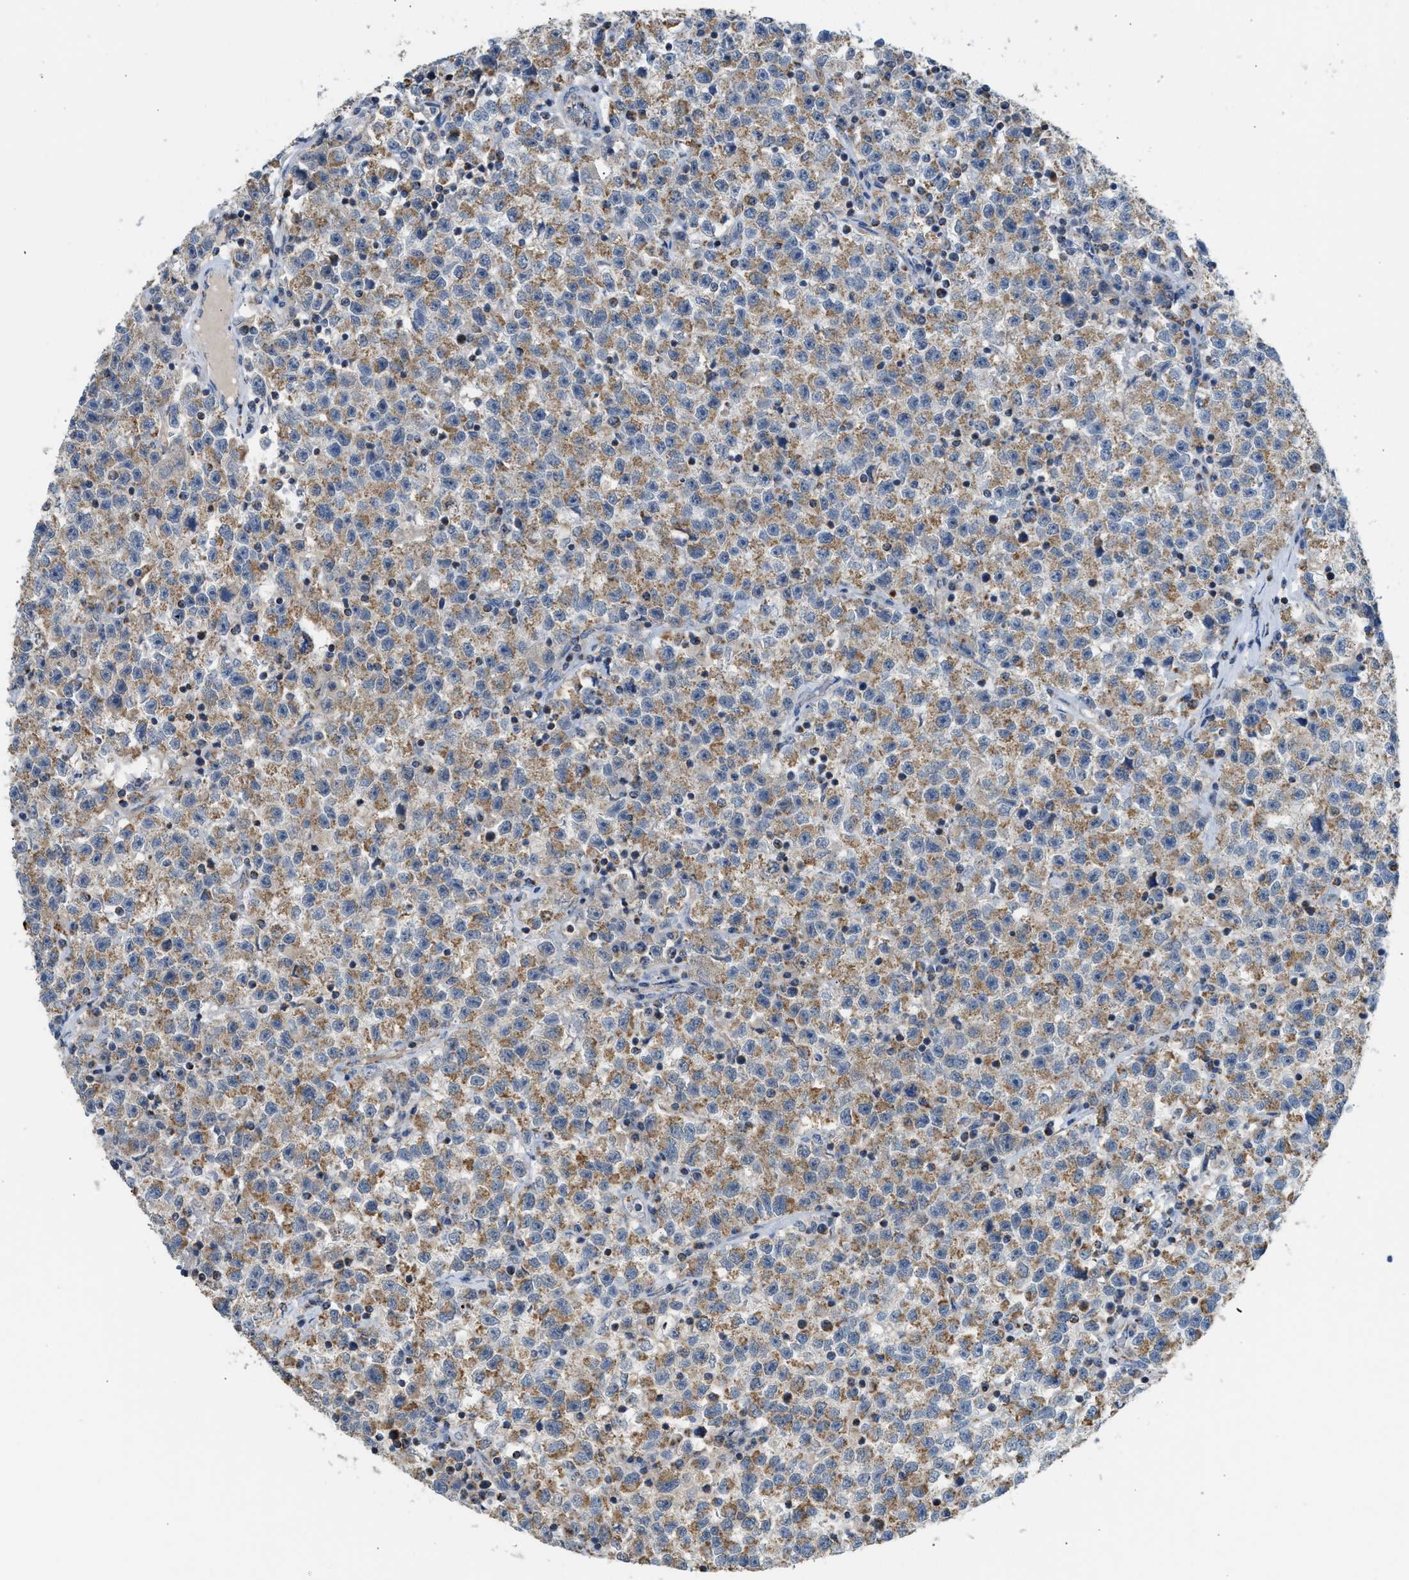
{"staining": {"intensity": "moderate", "quantity": ">75%", "location": "cytoplasmic/membranous"}, "tissue": "testis cancer", "cell_type": "Tumor cells", "image_type": "cancer", "snomed": [{"axis": "morphology", "description": "Seminoma, NOS"}, {"axis": "topography", "description": "Testis"}], "caption": "Testis seminoma stained with a brown dye shows moderate cytoplasmic/membranous positive positivity in approximately >75% of tumor cells.", "gene": "GOT2", "patient": {"sex": "male", "age": 22}}